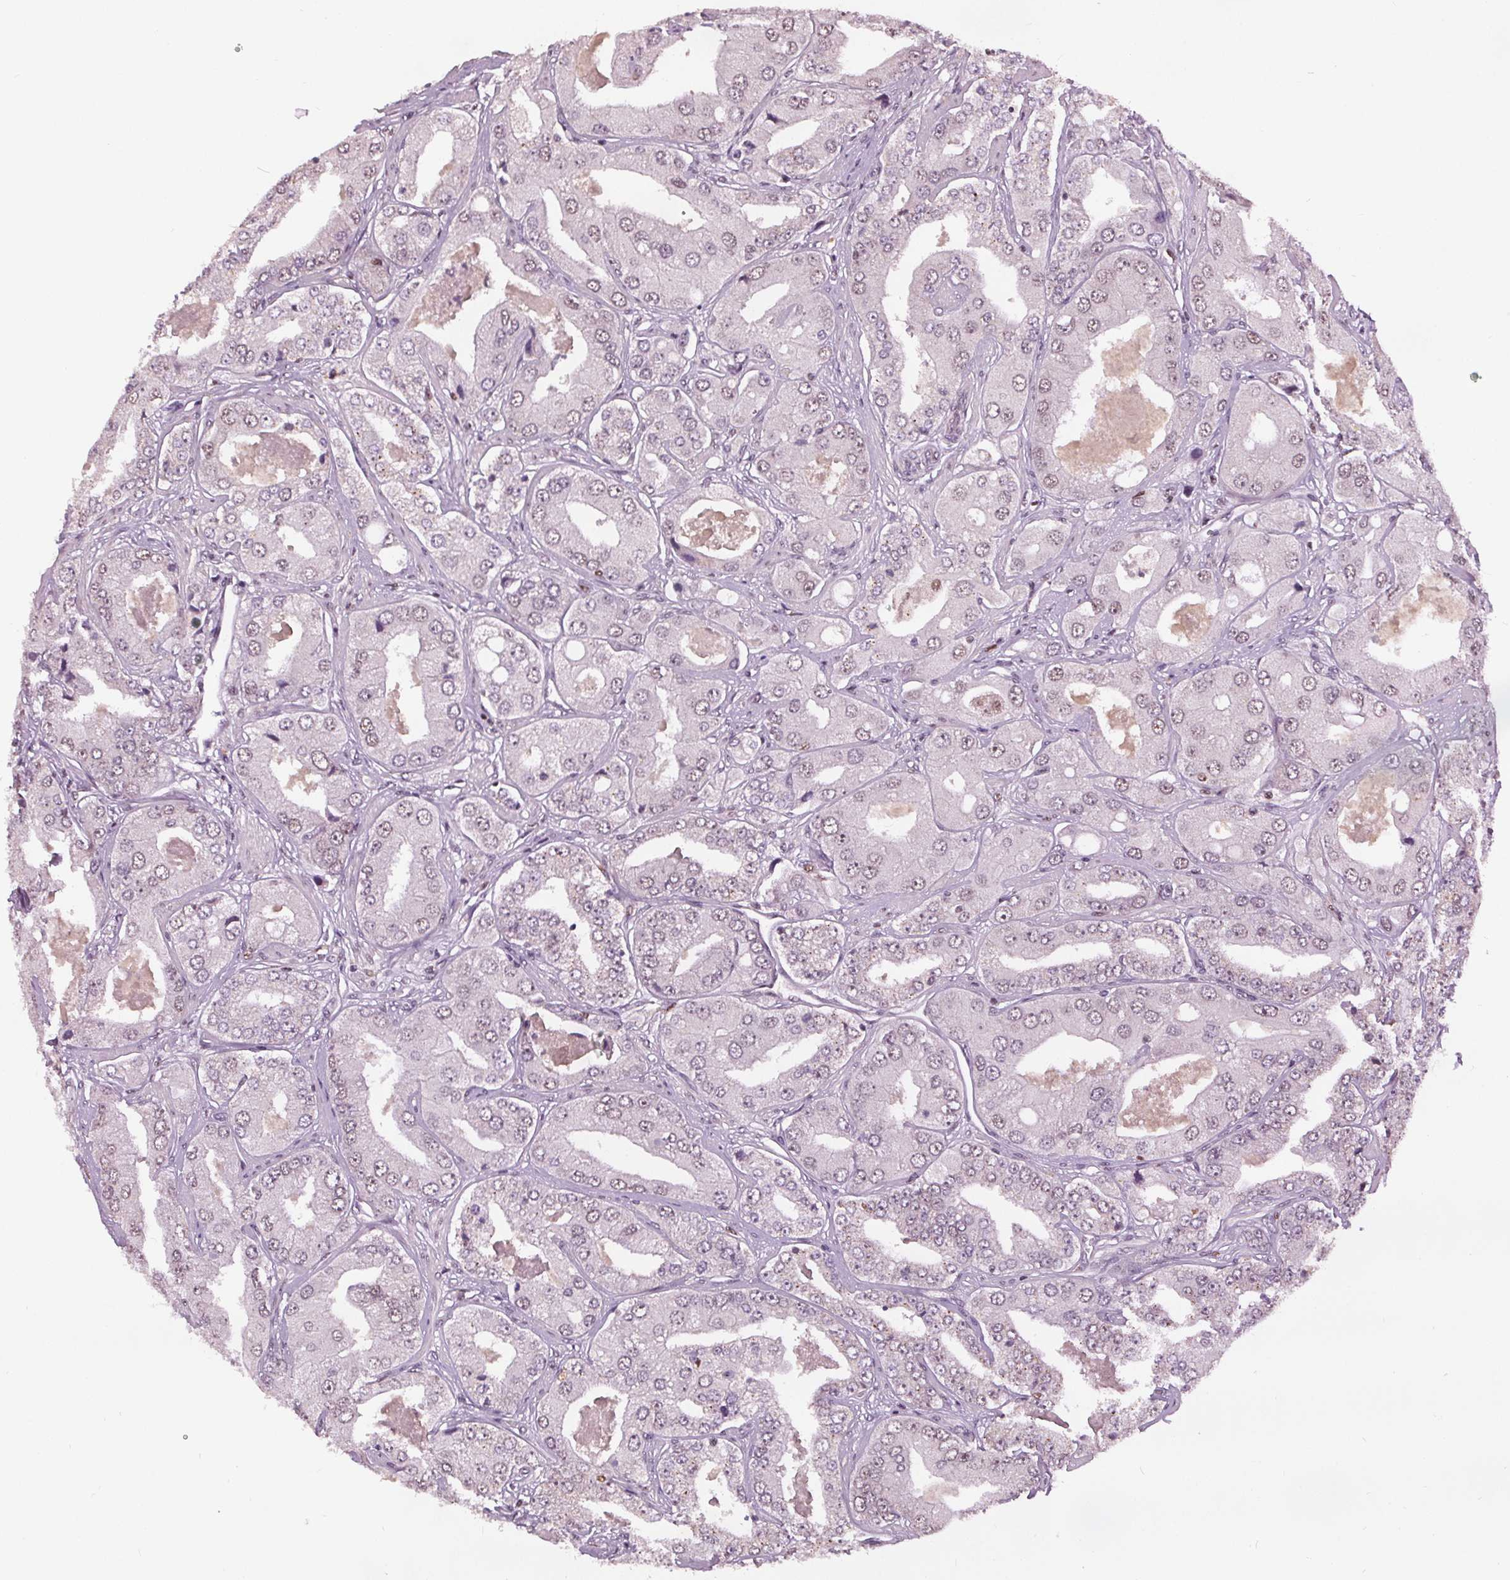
{"staining": {"intensity": "weak", "quantity": "<25%", "location": "nuclear"}, "tissue": "prostate cancer", "cell_type": "Tumor cells", "image_type": "cancer", "snomed": [{"axis": "morphology", "description": "Adenocarcinoma, Low grade"}, {"axis": "topography", "description": "Prostate"}], "caption": "A photomicrograph of human prostate cancer (adenocarcinoma (low-grade)) is negative for staining in tumor cells.", "gene": "DDX11", "patient": {"sex": "male", "age": 60}}